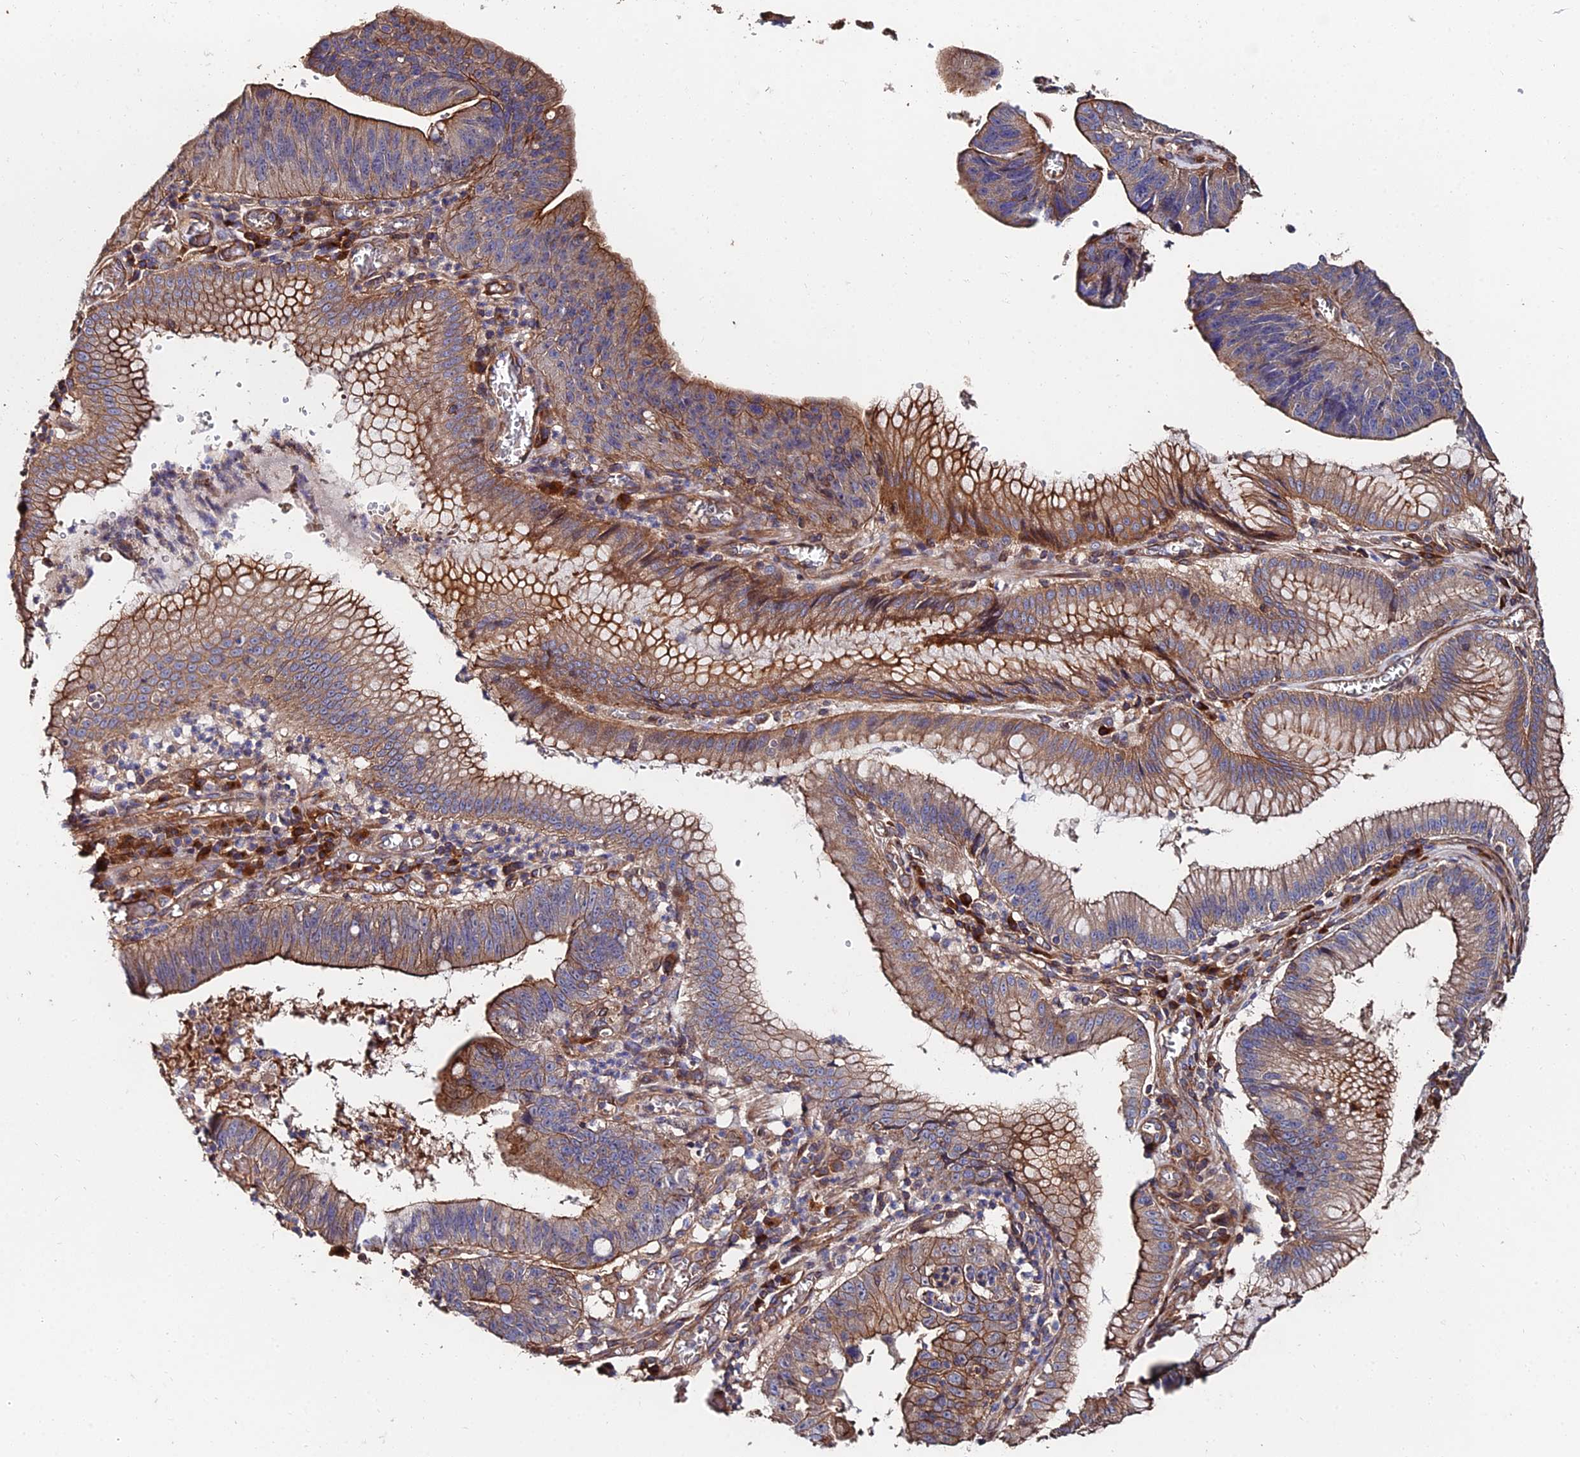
{"staining": {"intensity": "moderate", "quantity": ">75%", "location": "cytoplasmic/membranous"}, "tissue": "stomach cancer", "cell_type": "Tumor cells", "image_type": "cancer", "snomed": [{"axis": "morphology", "description": "Adenocarcinoma, NOS"}, {"axis": "topography", "description": "Stomach"}], "caption": "Tumor cells exhibit medium levels of moderate cytoplasmic/membranous positivity in about >75% of cells in adenocarcinoma (stomach). The protein of interest is stained brown, and the nuclei are stained in blue (DAB IHC with brightfield microscopy, high magnification).", "gene": "EXT1", "patient": {"sex": "male", "age": 59}}